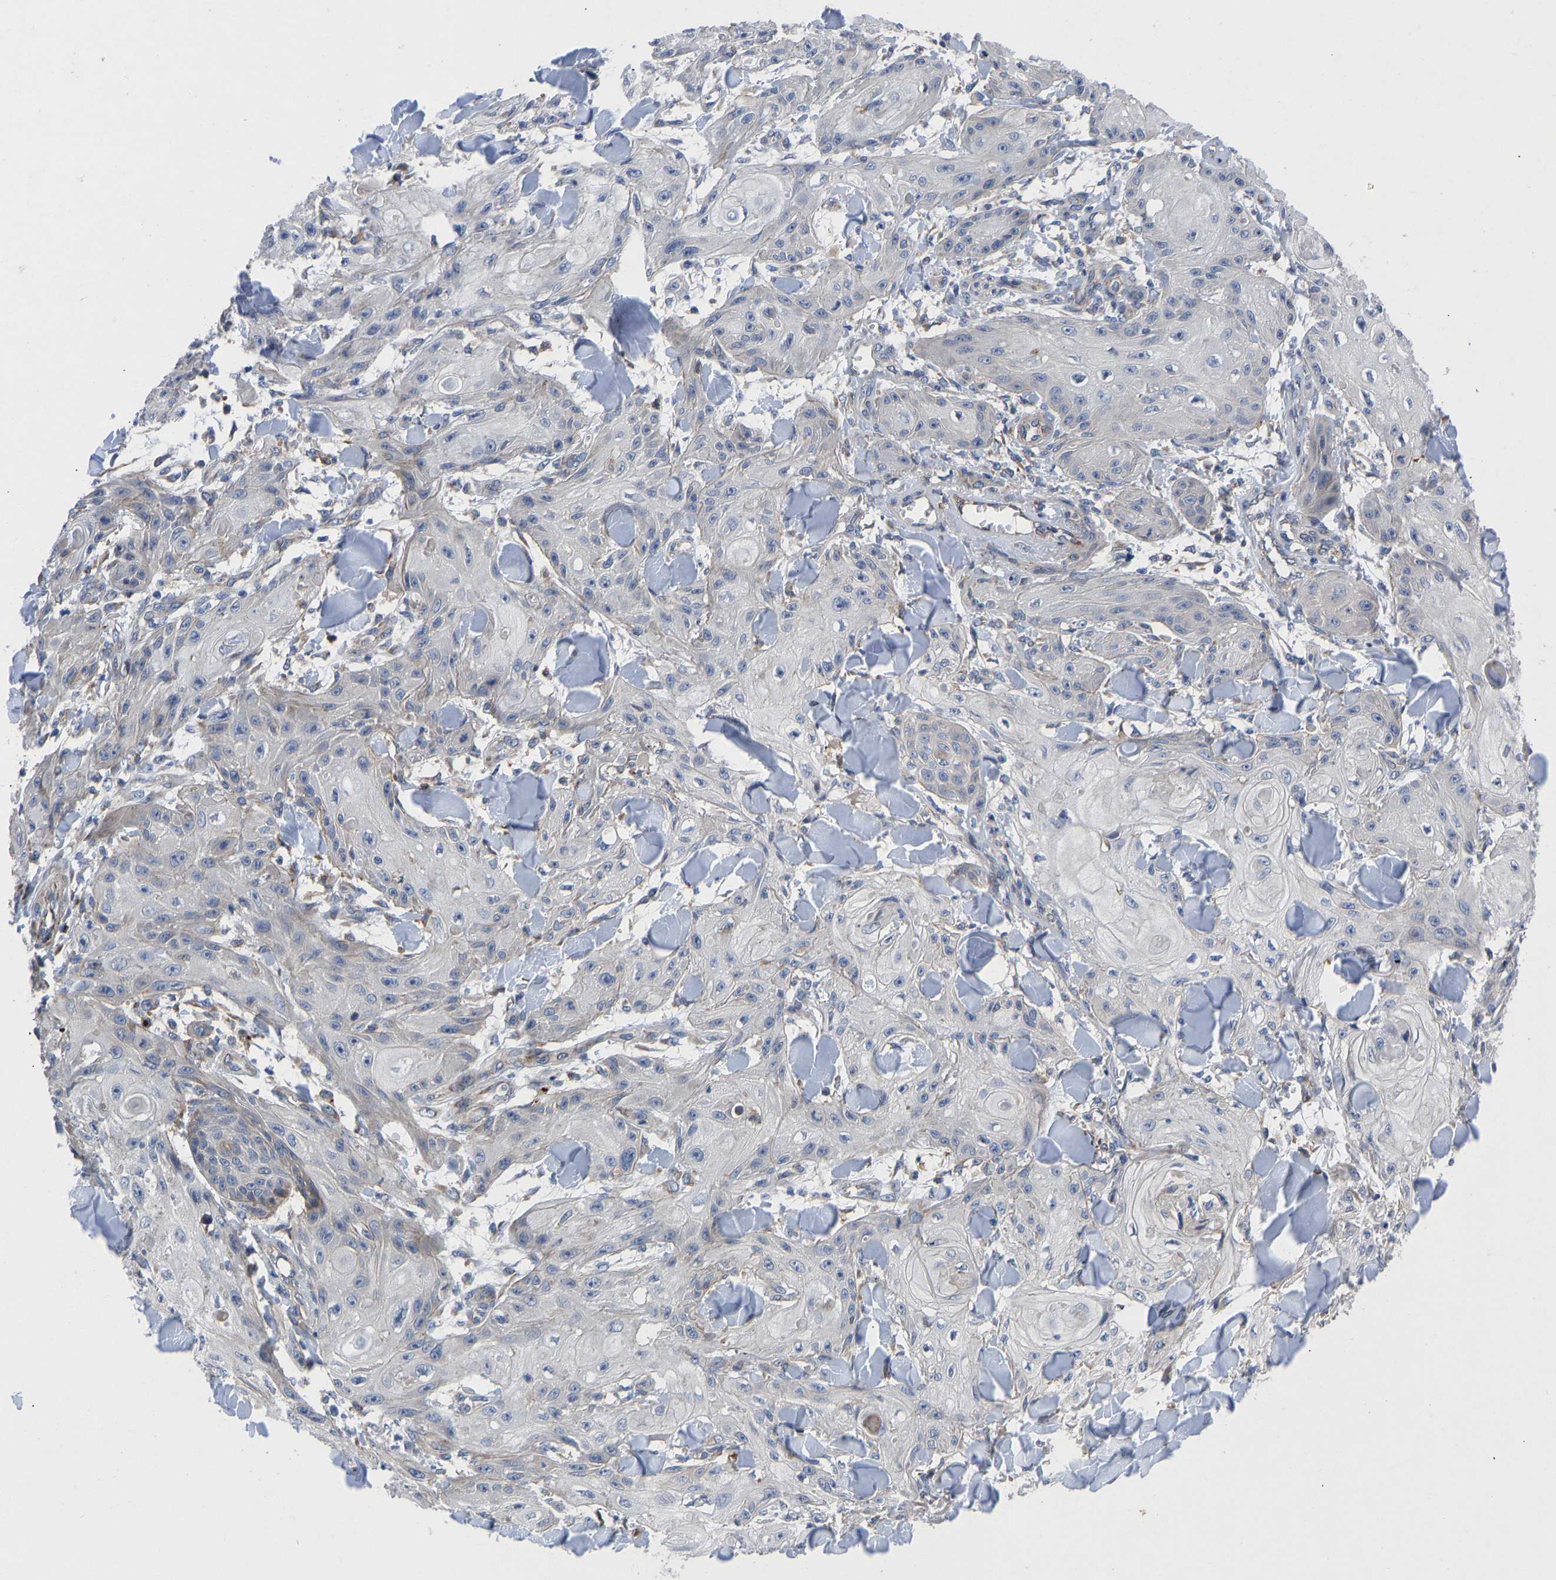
{"staining": {"intensity": "negative", "quantity": "none", "location": "none"}, "tissue": "skin cancer", "cell_type": "Tumor cells", "image_type": "cancer", "snomed": [{"axis": "morphology", "description": "Squamous cell carcinoma, NOS"}, {"axis": "topography", "description": "Skin"}], "caption": "Squamous cell carcinoma (skin) stained for a protein using immunohistochemistry reveals no expression tumor cells.", "gene": "TMEM38B", "patient": {"sex": "male", "age": 74}}